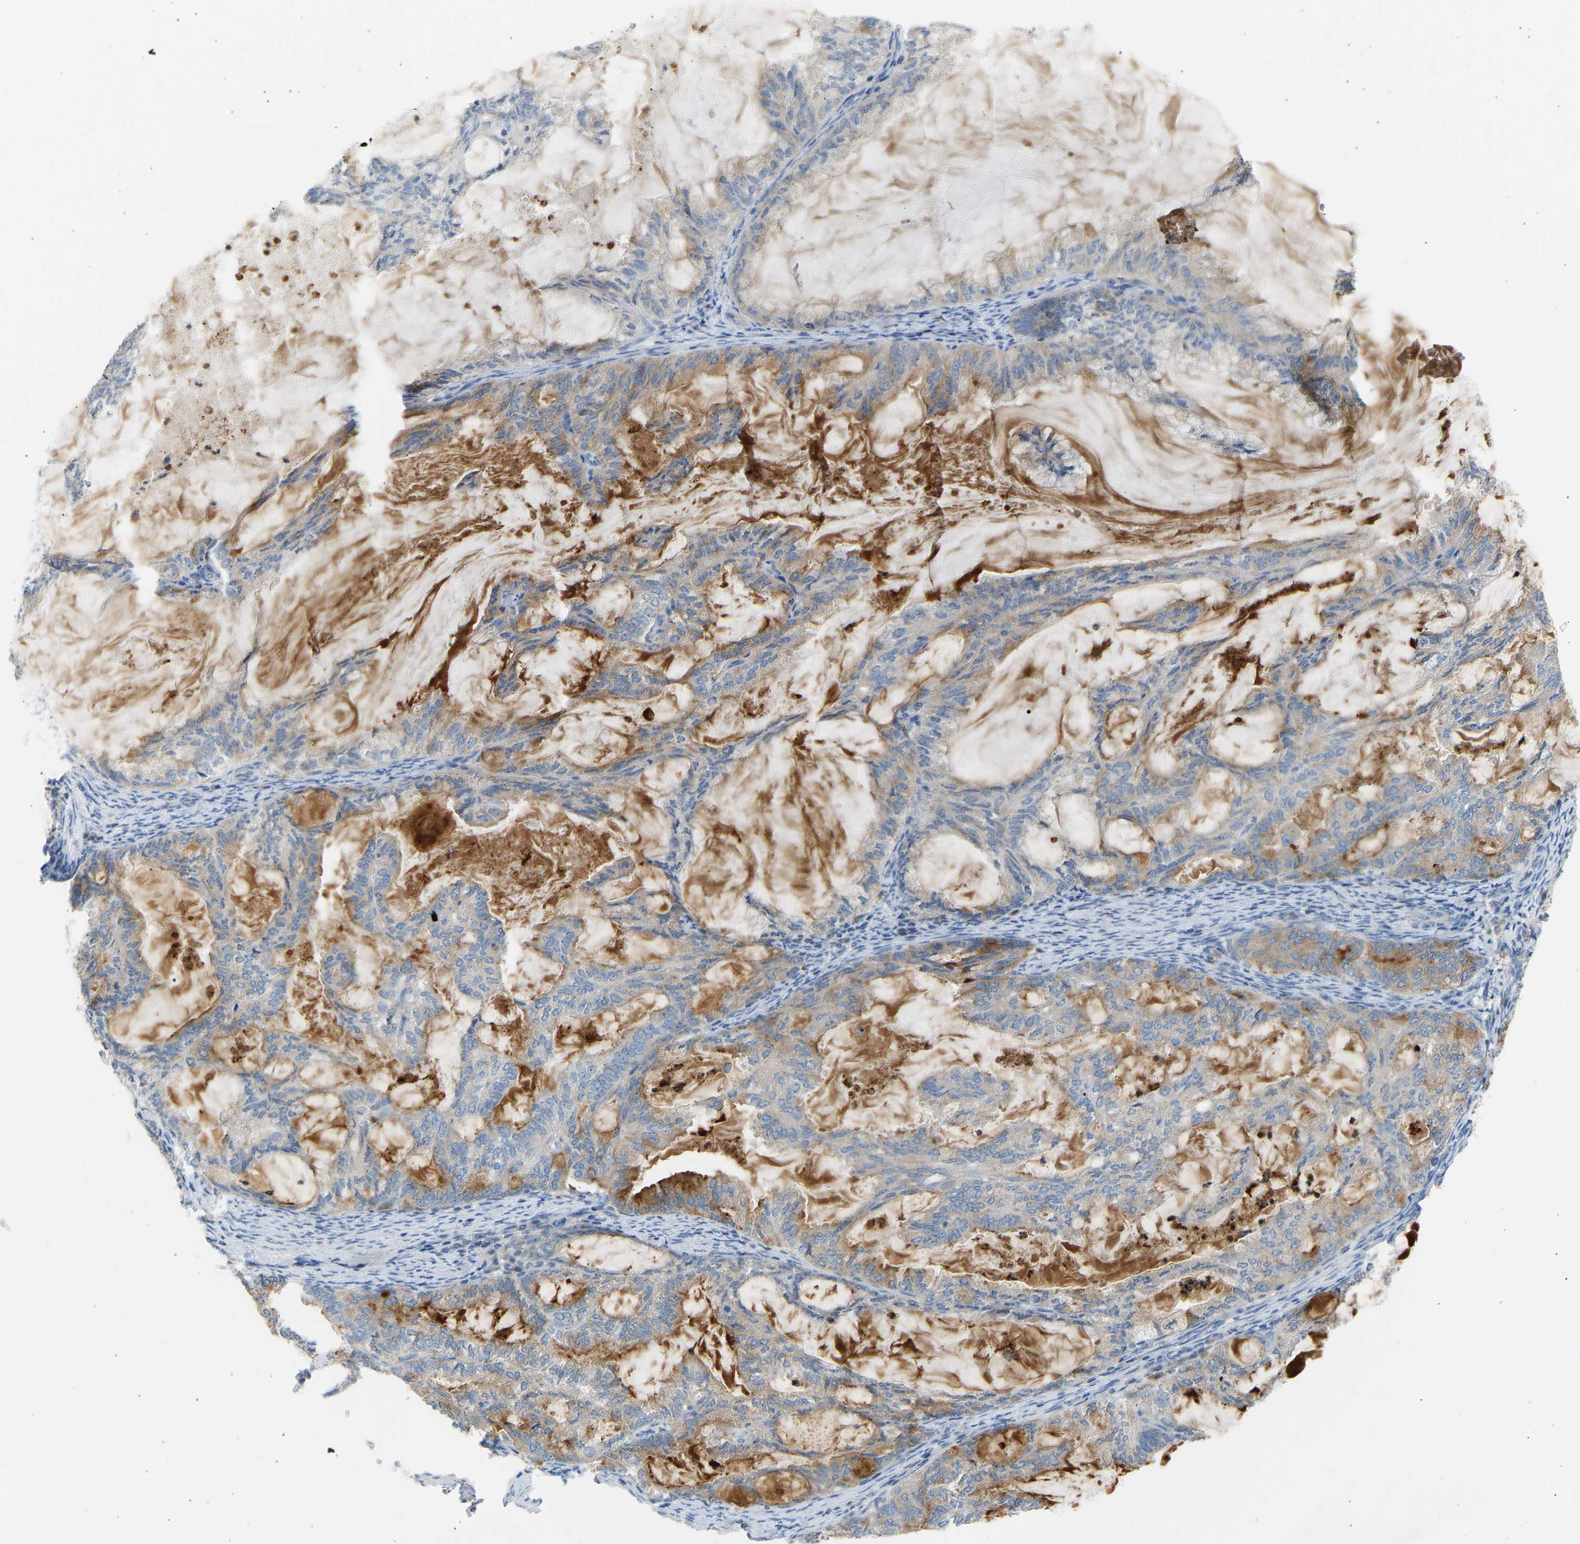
{"staining": {"intensity": "weak", "quantity": "25%-75%", "location": "cytoplasmic/membranous"}, "tissue": "endometrial cancer", "cell_type": "Tumor cells", "image_type": "cancer", "snomed": [{"axis": "morphology", "description": "Adenocarcinoma, NOS"}, {"axis": "topography", "description": "Endometrium"}], "caption": "This is a photomicrograph of immunohistochemistry staining of adenocarcinoma (endometrial), which shows weak positivity in the cytoplasmic/membranous of tumor cells.", "gene": "TRIM50", "patient": {"sex": "female", "age": 86}}